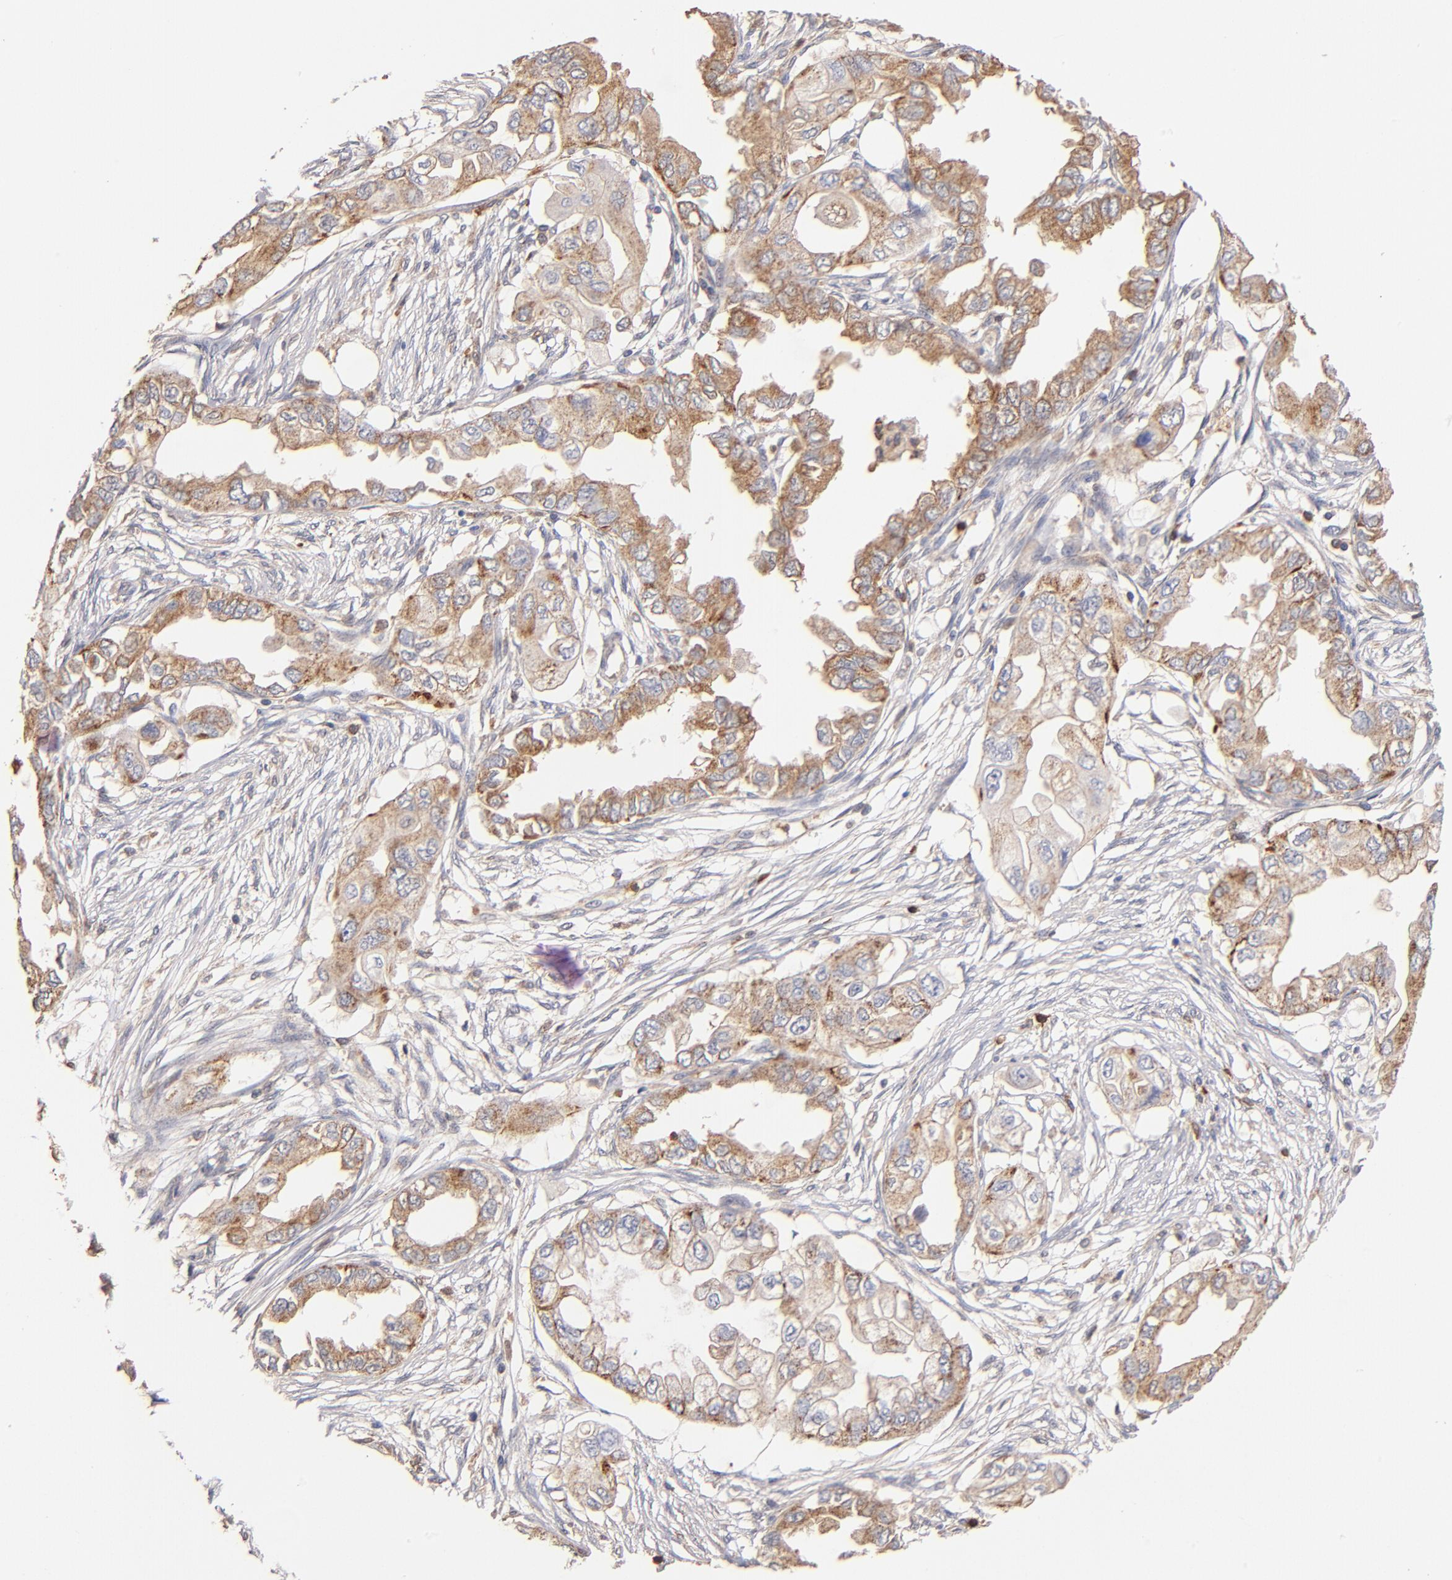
{"staining": {"intensity": "moderate", "quantity": ">75%", "location": "cytoplasmic/membranous"}, "tissue": "endometrial cancer", "cell_type": "Tumor cells", "image_type": "cancer", "snomed": [{"axis": "morphology", "description": "Adenocarcinoma, NOS"}, {"axis": "topography", "description": "Endometrium"}], "caption": "Endometrial cancer tissue shows moderate cytoplasmic/membranous expression in approximately >75% of tumor cells, visualized by immunohistochemistry. Immunohistochemistry stains the protein of interest in brown and the nuclei are stained blue.", "gene": "RO60", "patient": {"sex": "female", "age": 67}}